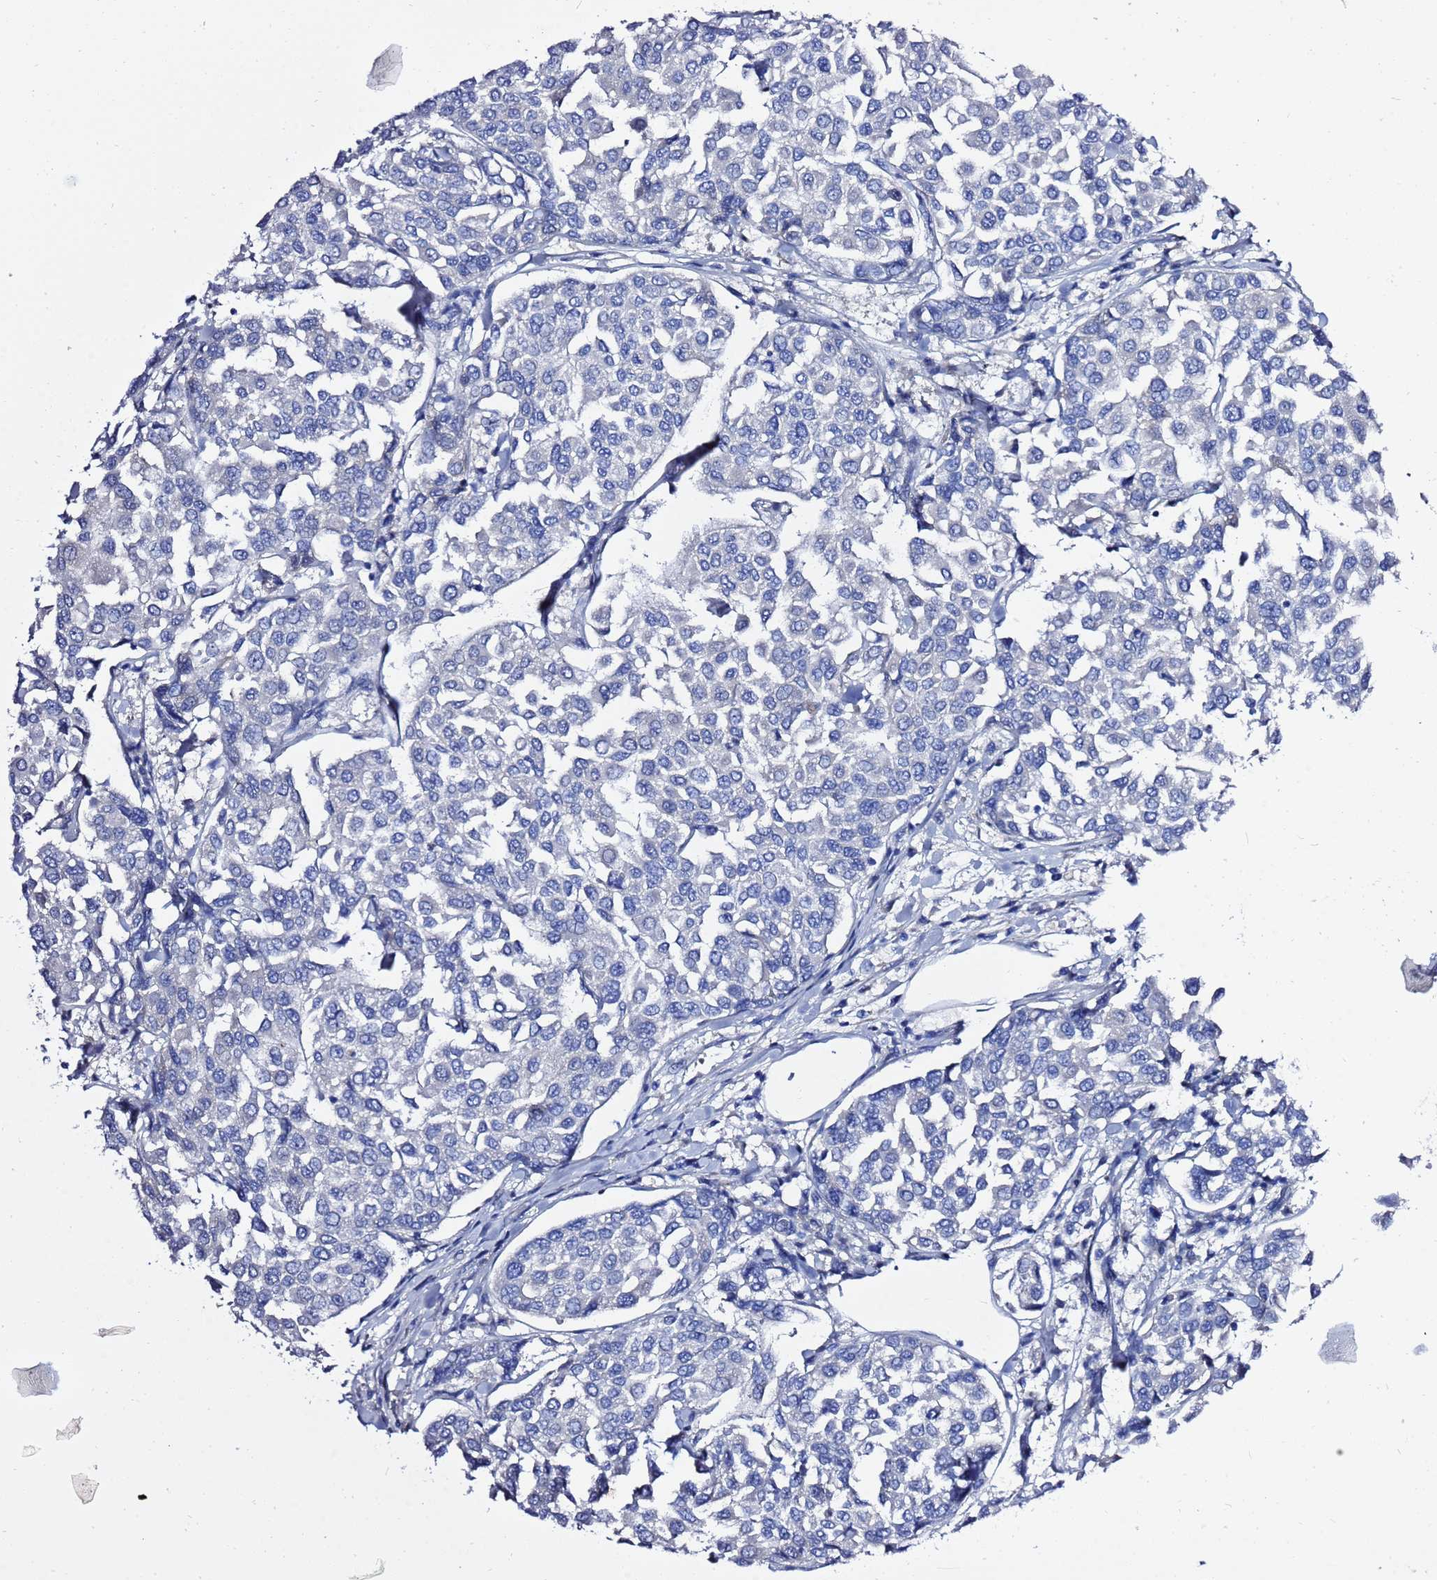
{"staining": {"intensity": "negative", "quantity": "none", "location": "none"}, "tissue": "breast cancer", "cell_type": "Tumor cells", "image_type": "cancer", "snomed": [{"axis": "morphology", "description": "Duct carcinoma"}, {"axis": "topography", "description": "Breast"}], "caption": "DAB (3,3'-diaminobenzidine) immunohistochemical staining of breast cancer (intraductal carcinoma) demonstrates no significant expression in tumor cells.", "gene": "USP18", "patient": {"sex": "female", "age": 55}}